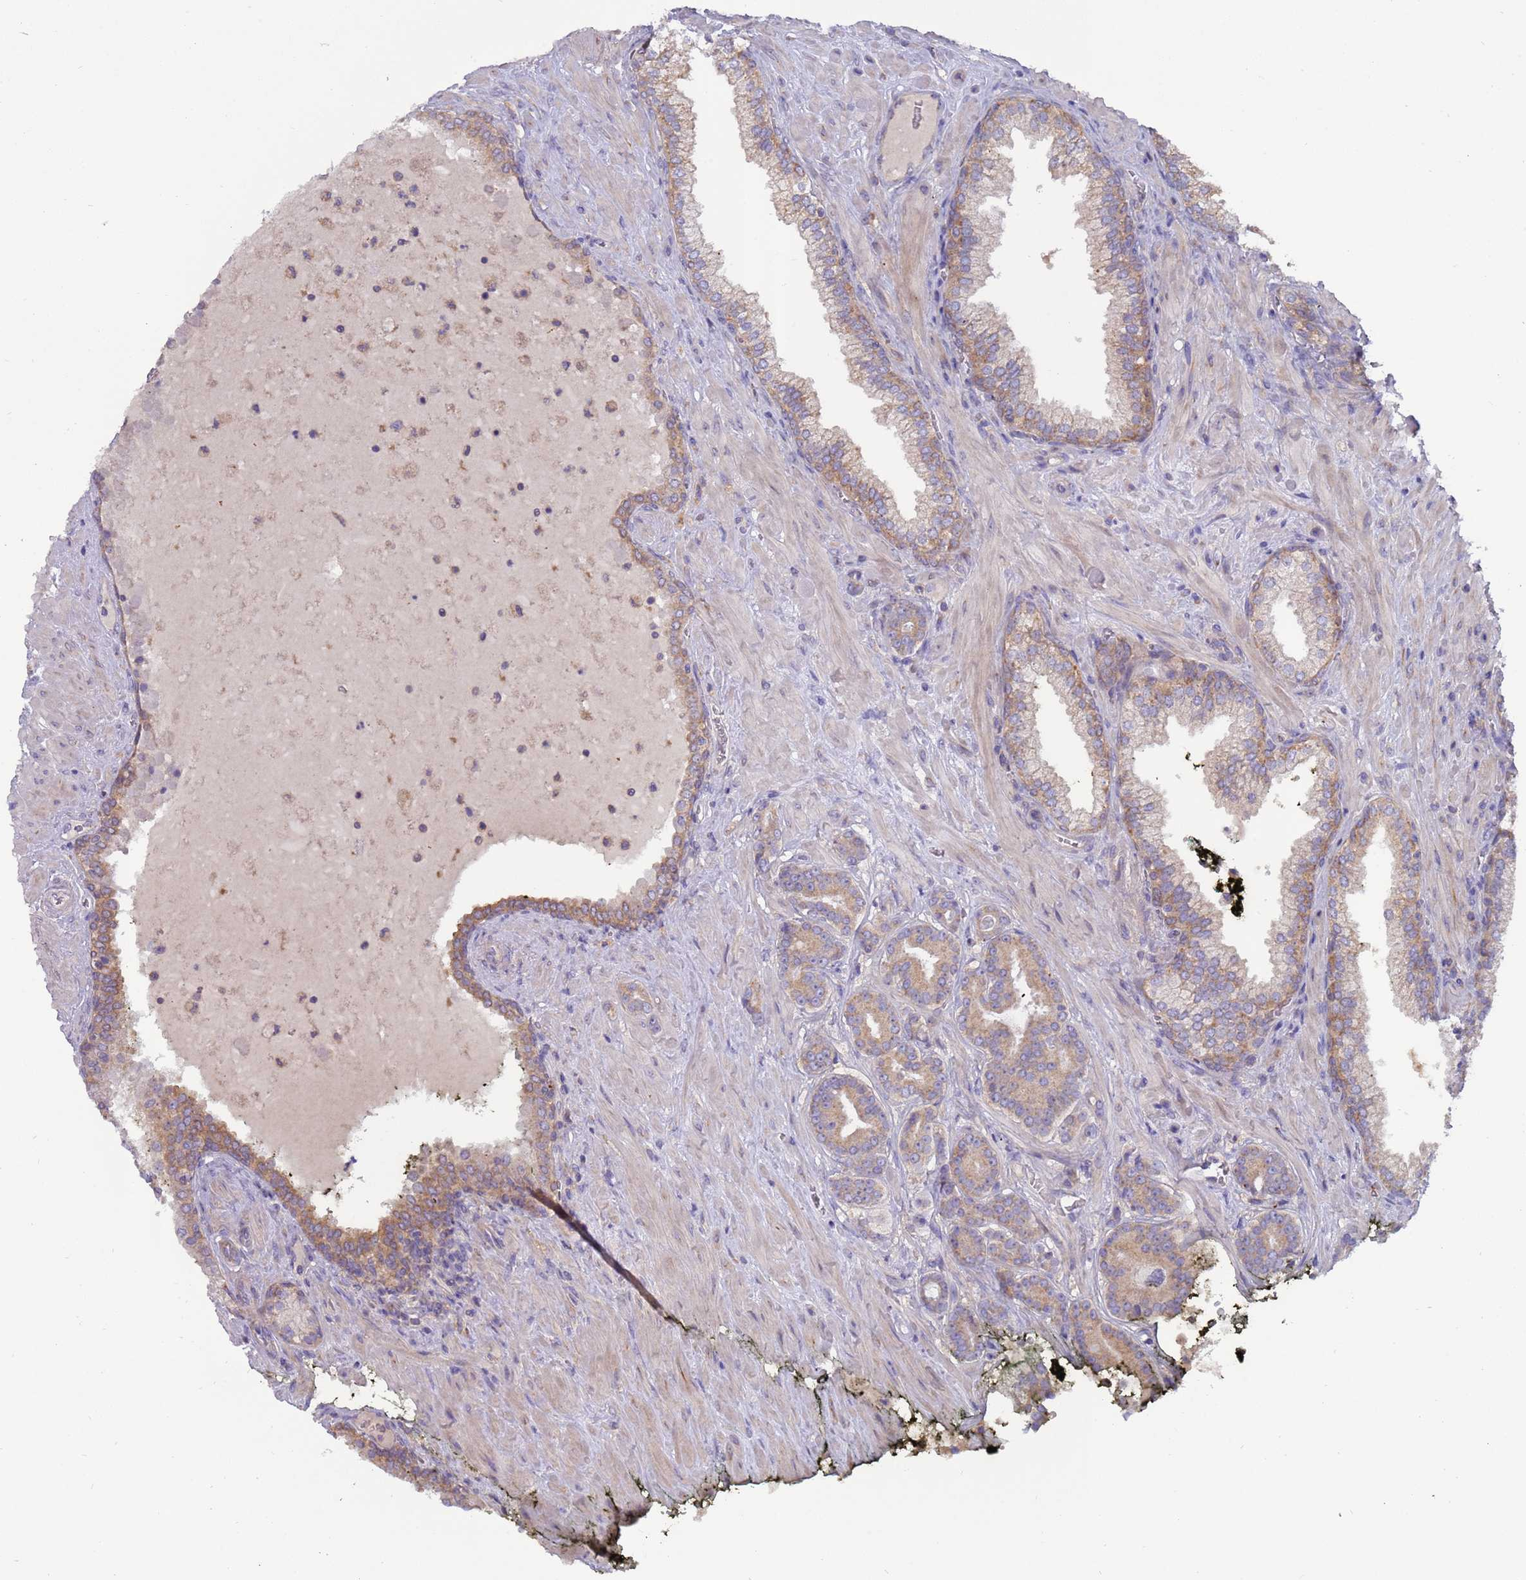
{"staining": {"intensity": "weak", "quantity": ">75%", "location": "cytoplasmic/membranous"}, "tissue": "prostate cancer", "cell_type": "Tumor cells", "image_type": "cancer", "snomed": [{"axis": "morphology", "description": "Adenocarcinoma, High grade"}, {"axis": "topography", "description": "Prostate"}], "caption": "Immunohistochemical staining of human prostate cancer (high-grade adenocarcinoma) demonstrates weak cytoplasmic/membranous protein staining in approximately >75% of tumor cells. The protein of interest is shown in brown color, while the nuclei are stained blue.", "gene": "UQCRQ", "patient": {"sex": "male", "age": 55}}